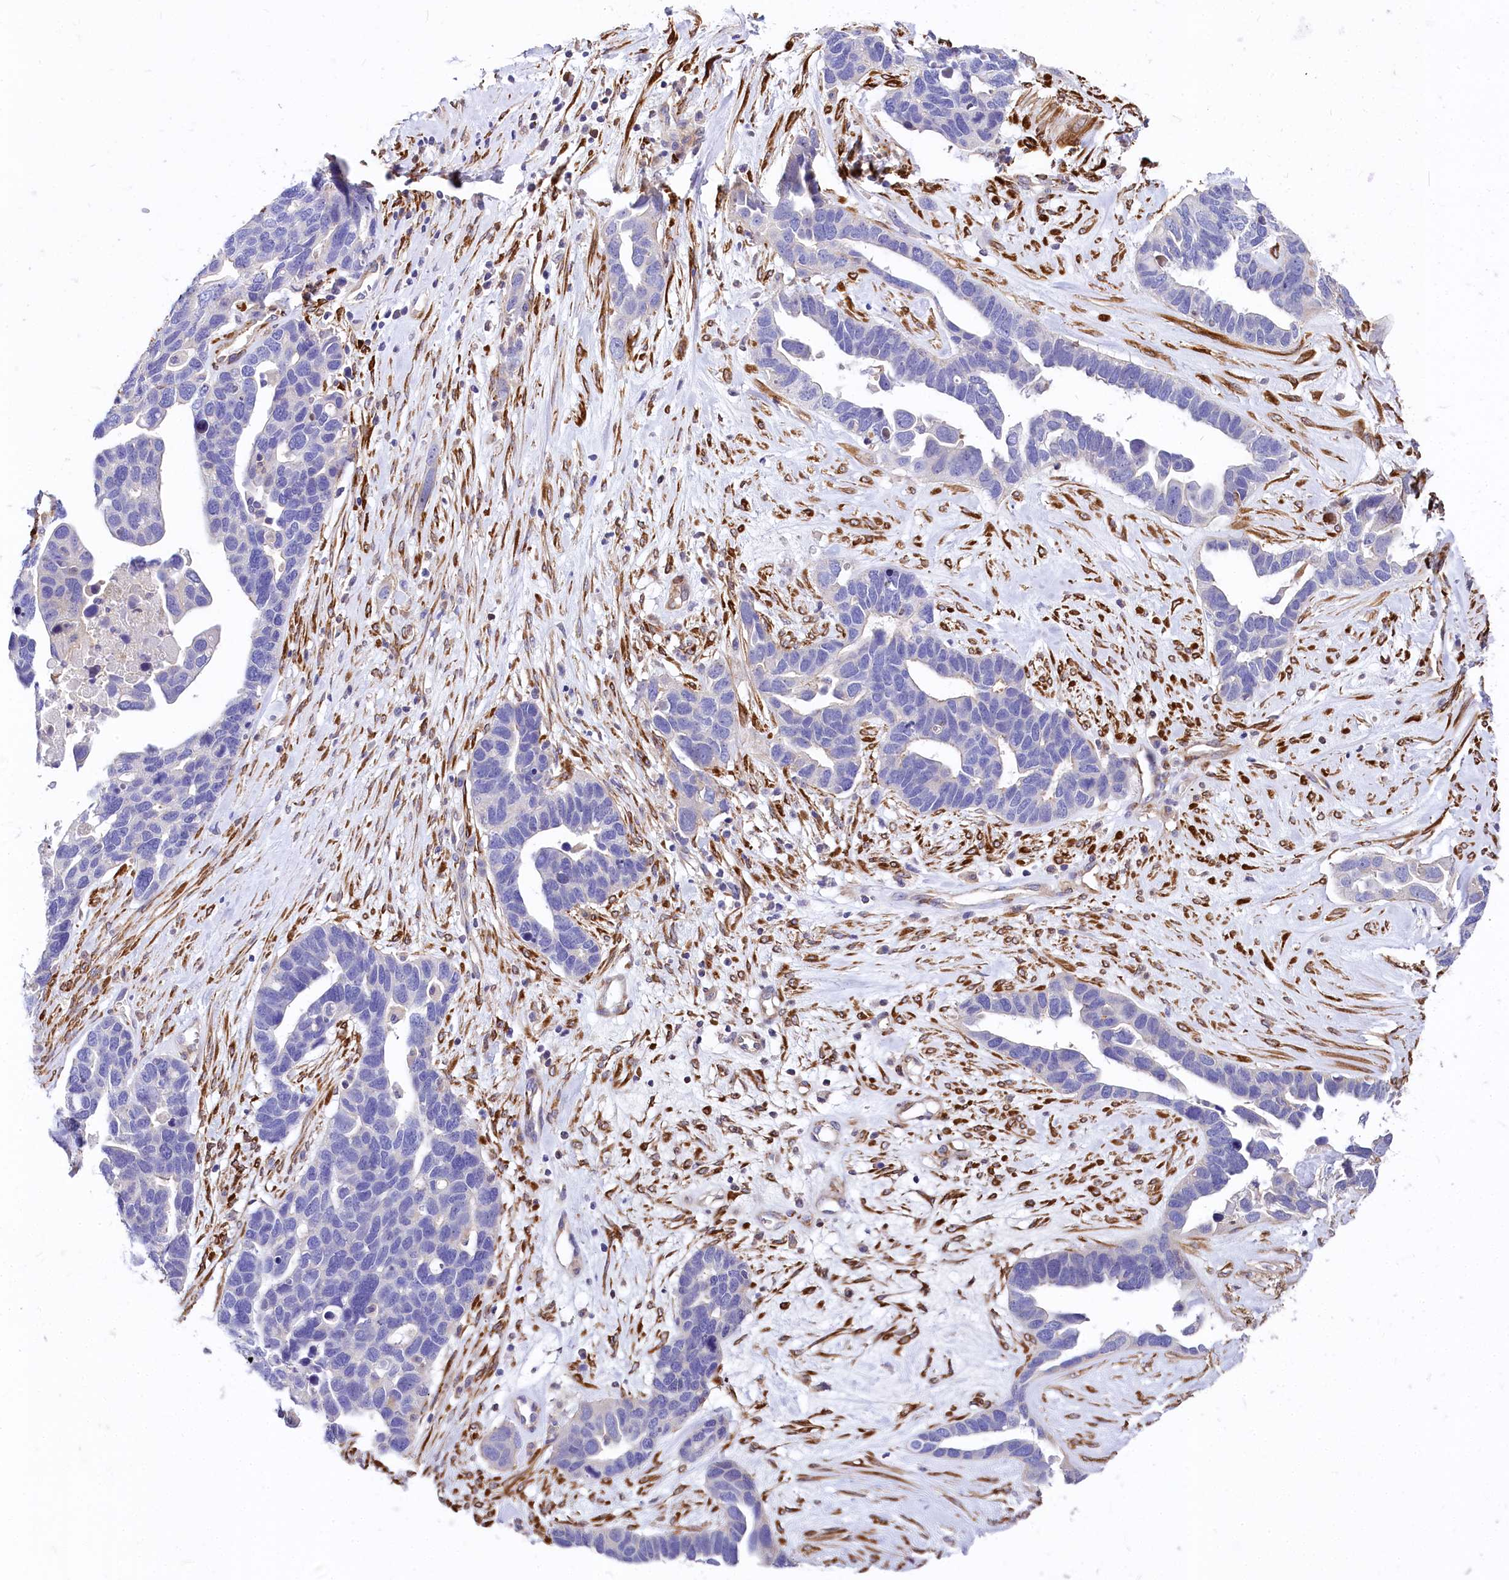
{"staining": {"intensity": "negative", "quantity": "none", "location": "none"}, "tissue": "ovarian cancer", "cell_type": "Tumor cells", "image_type": "cancer", "snomed": [{"axis": "morphology", "description": "Cystadenocarcinoma, serous, NOS"}, {"axis": "topography", "description": "Ovary"}], "caption": "Human serous cystadenocarcinoma (ovarian) stained for a protein using immunohistochemistry demonstrates no staining in tumor cells.", "gene": "FCHSD2", "patient": {"sex": "female", "age": 54}}